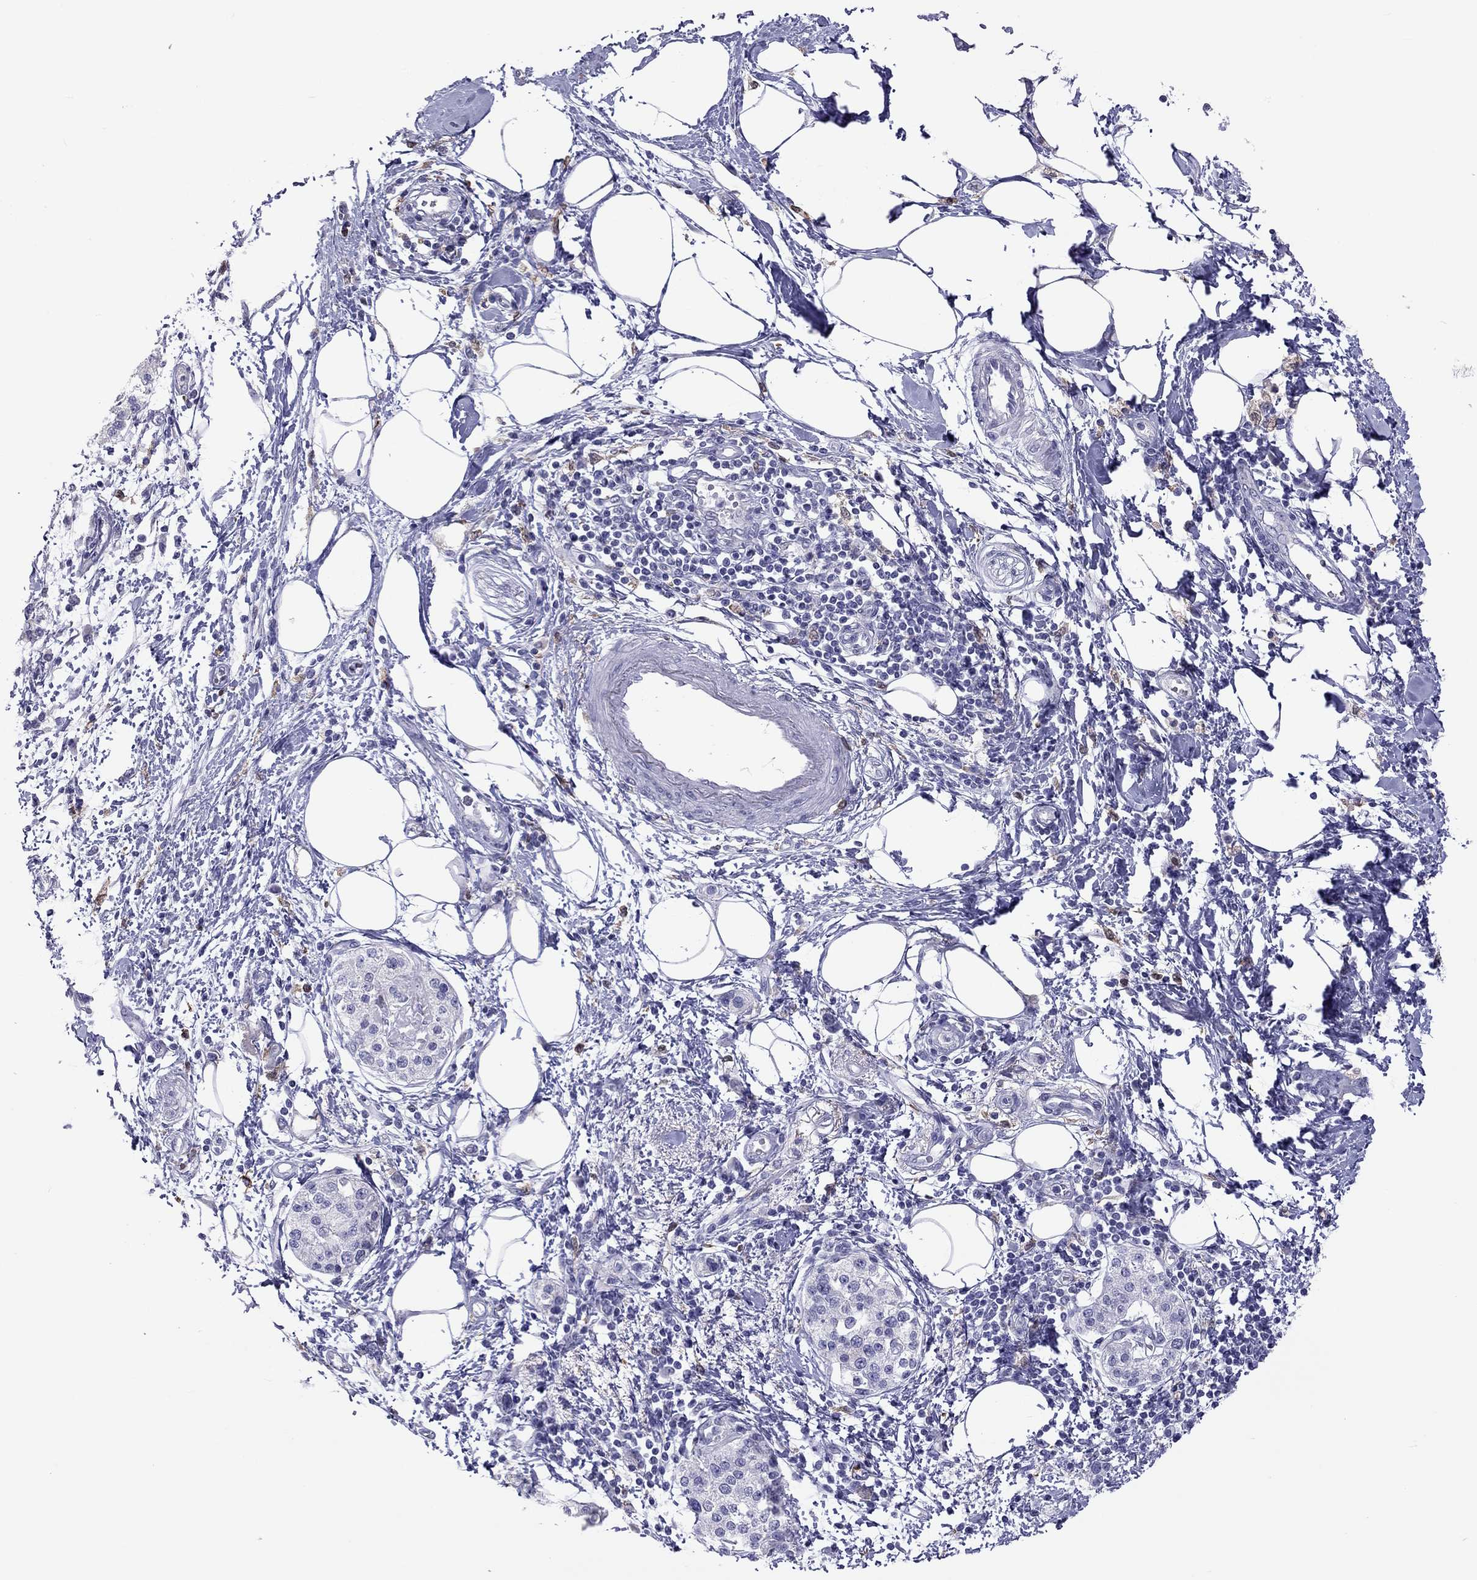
{"staining": {"intensity": "negative", "quantity": "none", "location": "none"}, "tissue": "pancreatic cancer", "cell_type": "Tumor cells", "image_type": "cancer", "snomed": [{"axis": "morphology", "description": "Normal tissue, NOS"}, {"axis": "morphology", "description": "Adenocarcinoma, NOS"}, {"axis": "topography", "description": "Pancreas"}, {"axis": "topography", "description": "Duodenum"}], "caption": "This histopathology image is of adenocarcinoma (pancreatic) stained with immunohistochemistry (IHC) to label a protein in brown with the nuclei are counter-stained blue. There is no staining in tumor cells.", "gene": "PPP1R3A", "patient": {"sex": "female", "age": 60}}